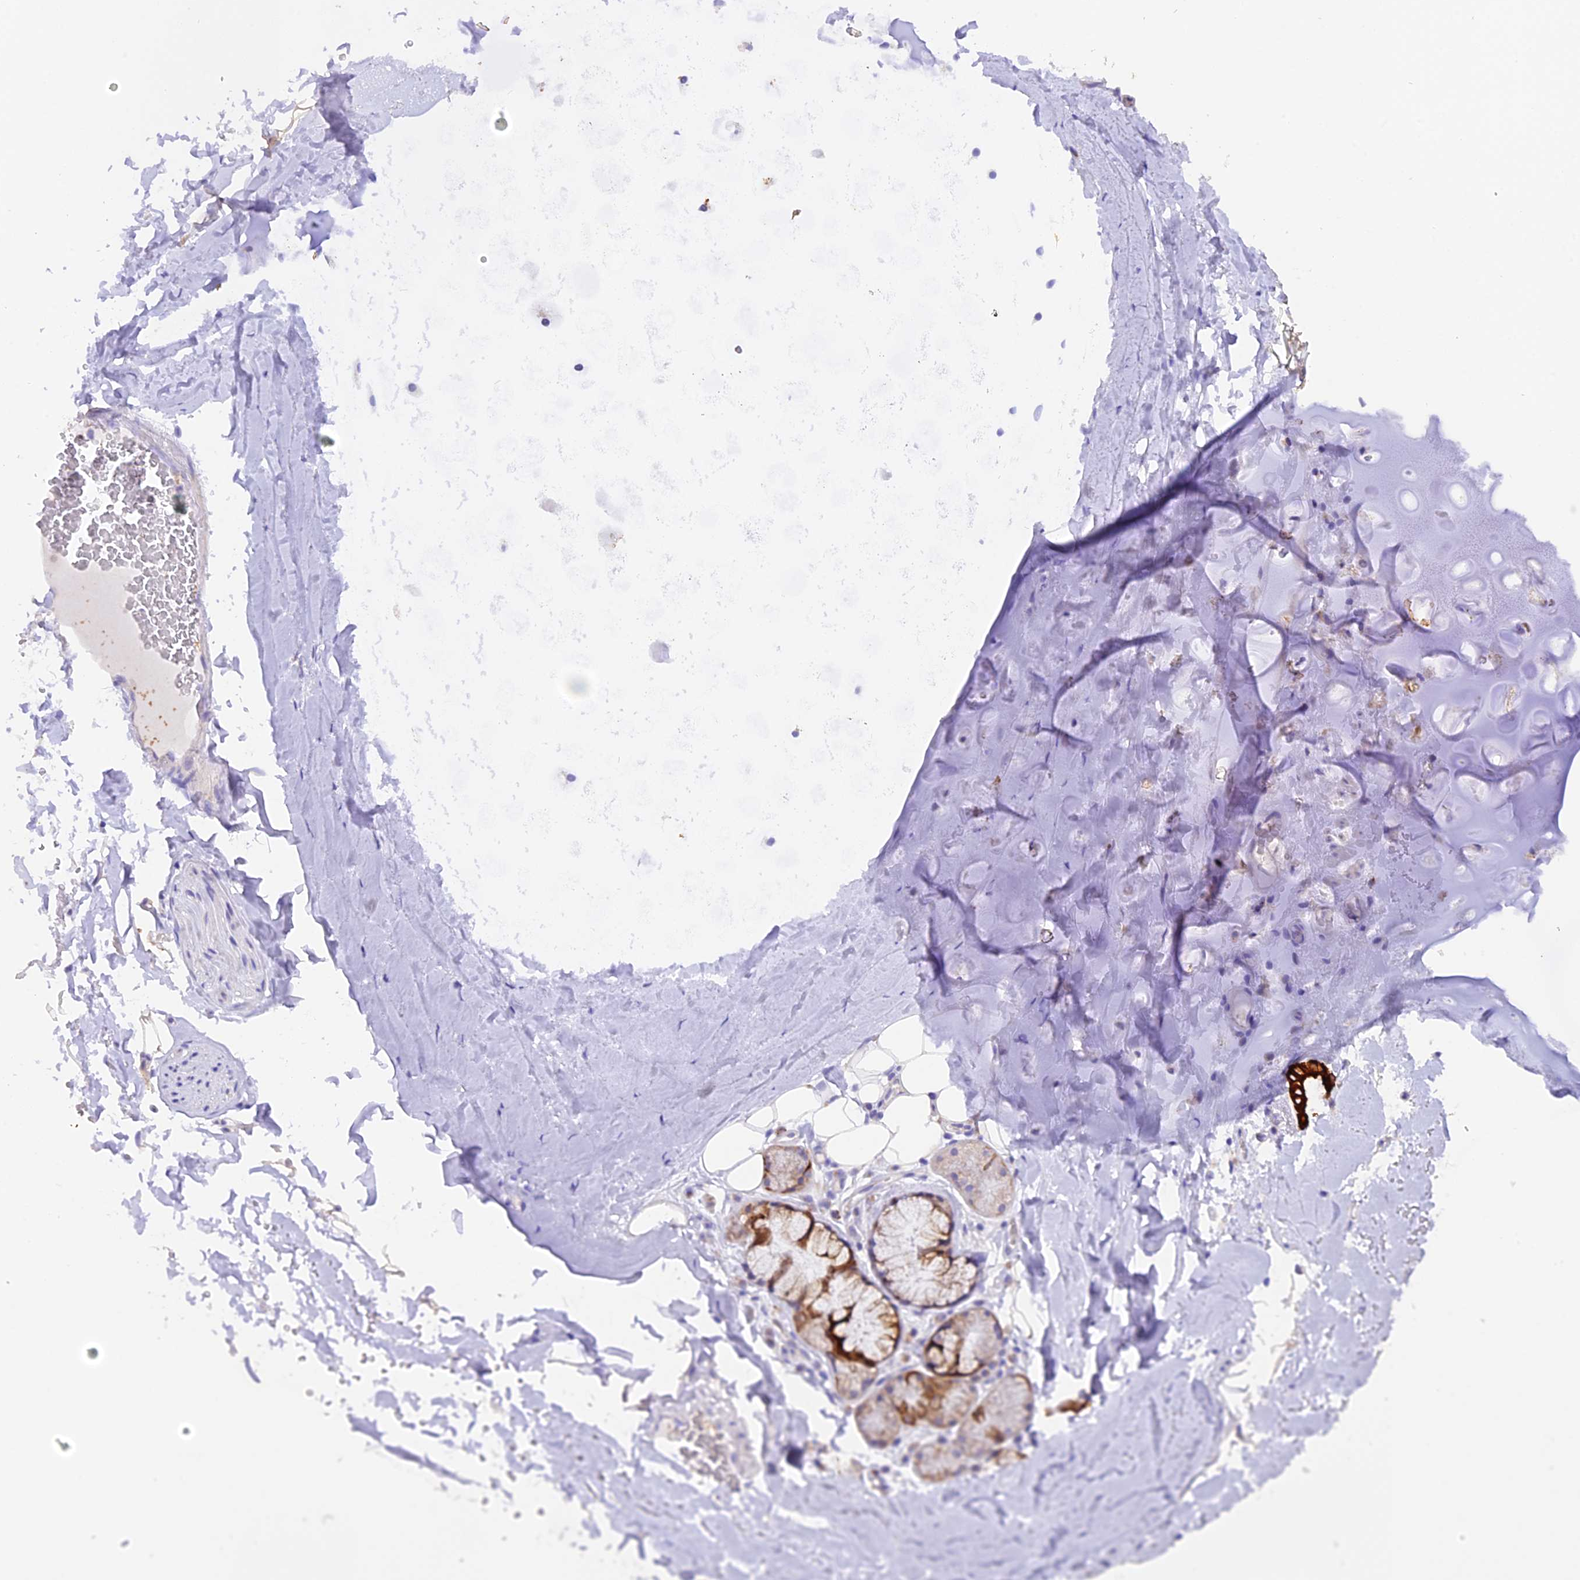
{"staining": {"intensity": "negative", "quantity": "none", "location": "none"}, "tissue": "adipose tissue", "cell_type": "Adipocytes", "image_type": "normal", "snomed": [{"axis": "morphology", "description": "Normal tissue, NOS"}, {"axis": "topography", "description": "Lymph node"}, {"axis": "topography", "description": "Bronchus"}], "caption": "This micrograph is of unremarkable adipose tissue stained with immunohistochemistry to label a protein in brown with the nuclei are counter-stained blue. There is no positivity in adipocytes. (DAB immunohistochemistry (IHC), high magnification).", "gene": "PKIA", "patient": {"sex": "male", "age": 63}}